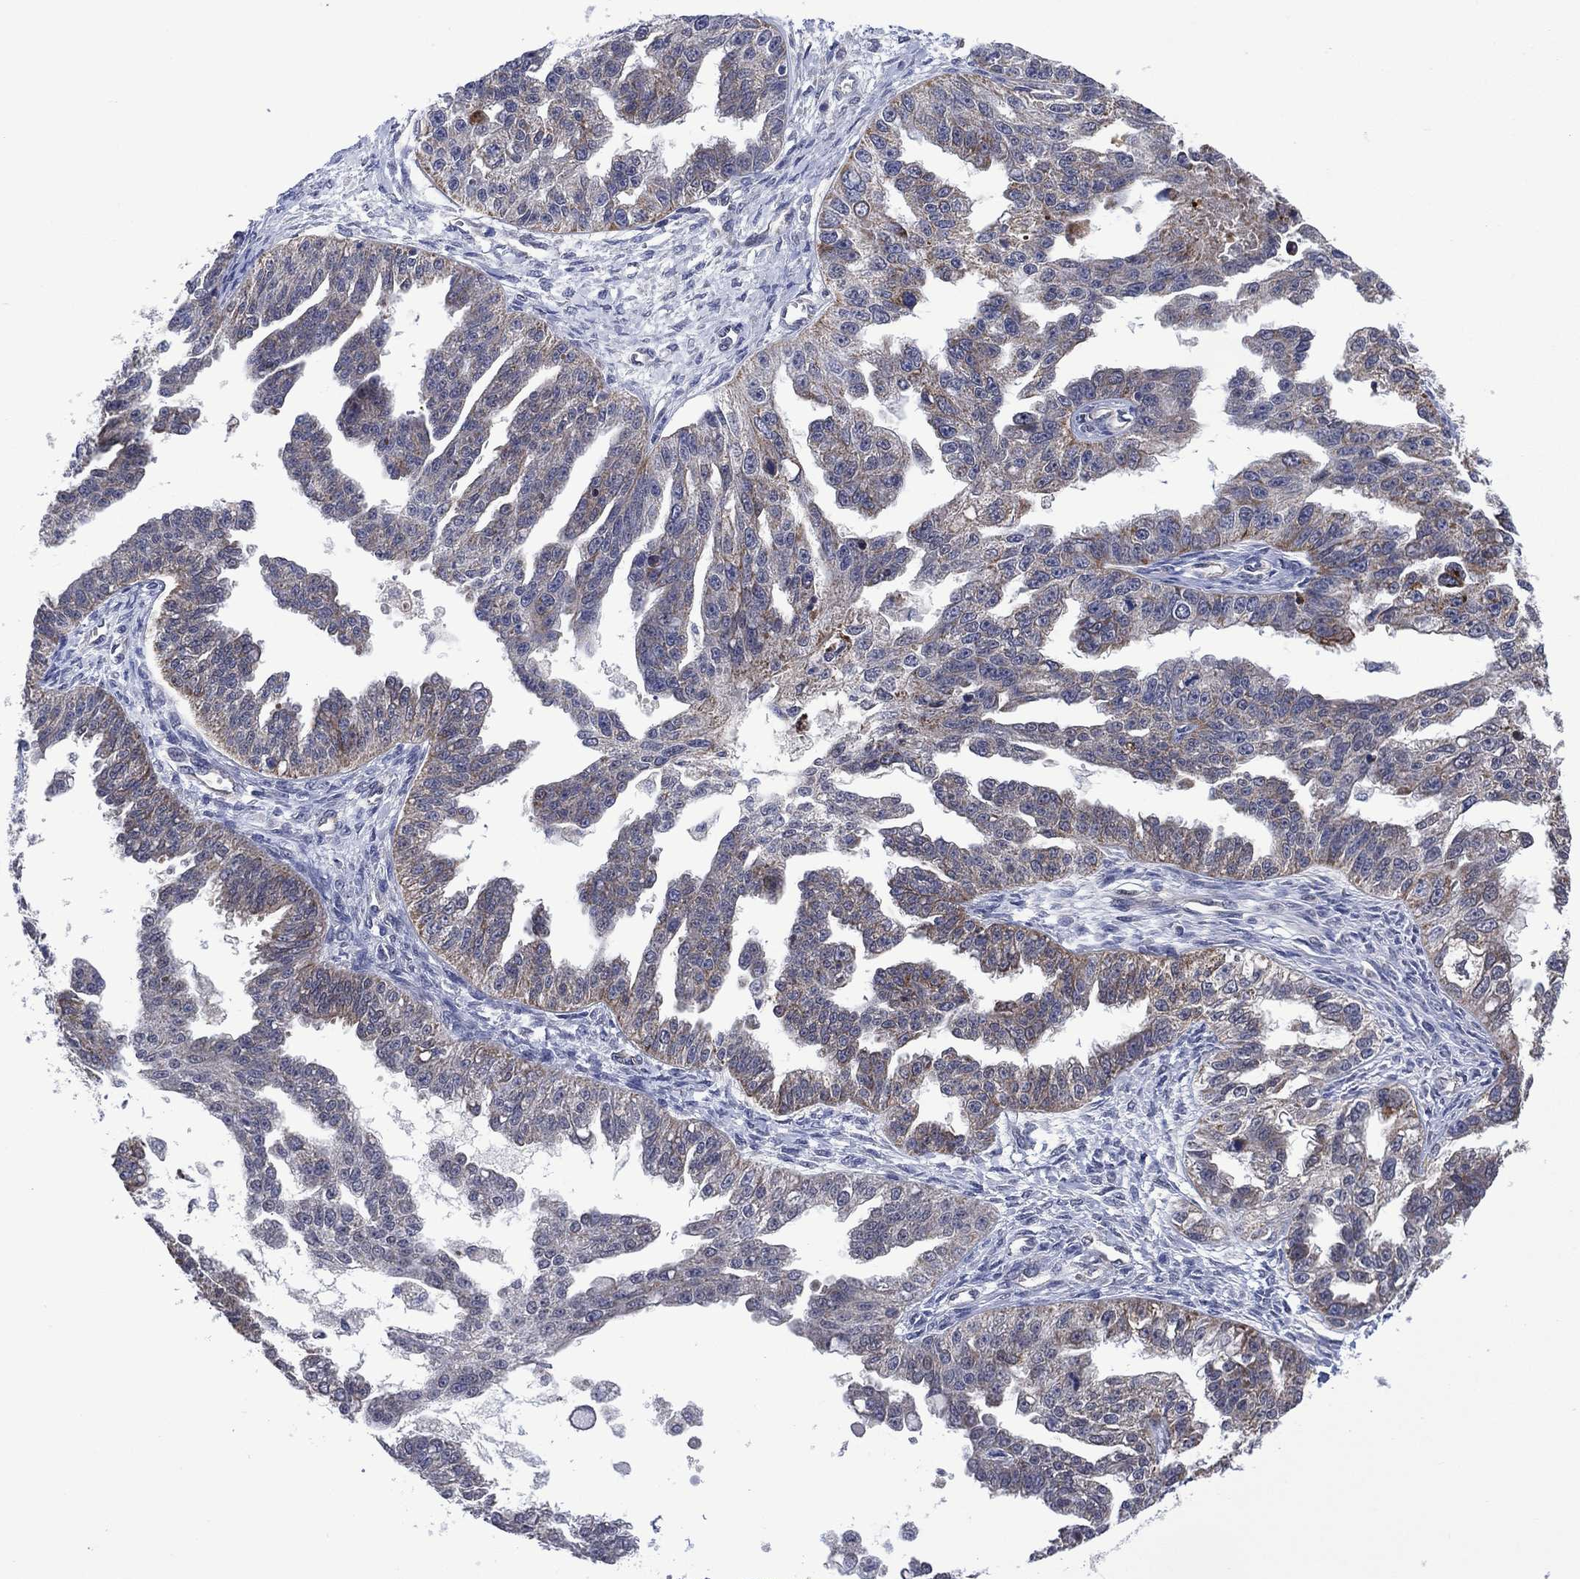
{"staining": {"intensity": "moderate", "quantity": "<25%", "location": "cytoplasmic/membranous"}, "tissue": "ovarian cancer", "cell_type": "Tumor cells", "image_type": "cancer", "snomed": [{"axis": "morphology", "description": "Cystadenocarcinoma, serous, NOS"}, {"axis": "topography", "description": "Ovary"}], "caption": "A micrograph of human ovarian cancer (serous cystadenocarcinoma) stained for a protein shows moderate cytoplasmic/membranous brown staining in tumor cells. Ihc stains the protein of interest in brown and the nuclei are stained blue.", "gene": "HTD2", "patient": {"sex": "female", "age": 58}}